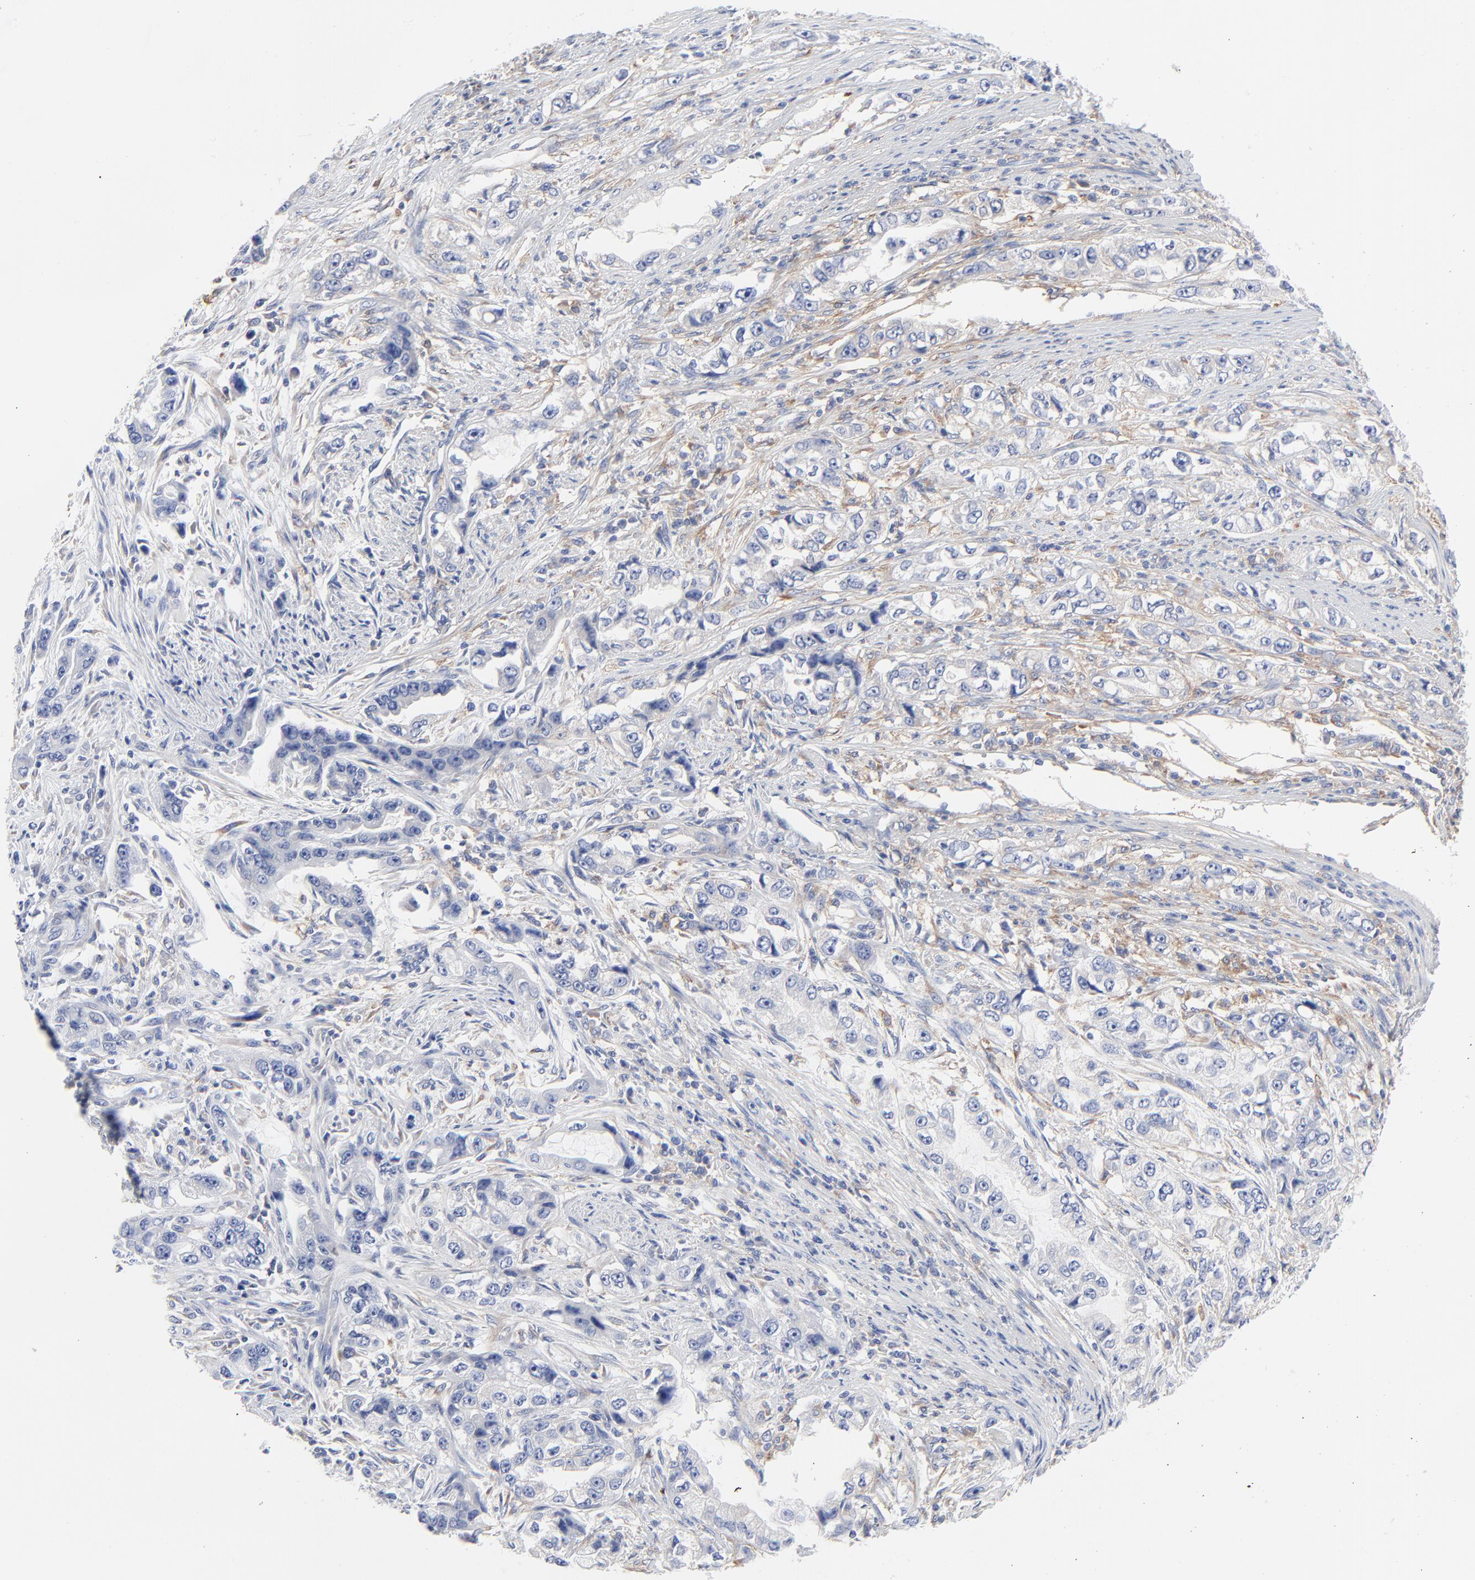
{"staining": {"intensity": "weak", "quantity": "<25%", "location": "cytoplasmic/membranous"}, "tissue": "stomach cancer", "cell_type": "Tumor cells", "image_type": "cancer", "snomed": [{"axis": "morphology", "description": "Adenocarcinoma, NOS"}, {"axis": "topography", "description": "Stomach, lower"}], "caption": "The photomicrograph demonstrates no staining of tumor cells in adenocarcinoma (stomach).", "gene": "STAT2", "patient": {"sex": "female", "age": 93}}